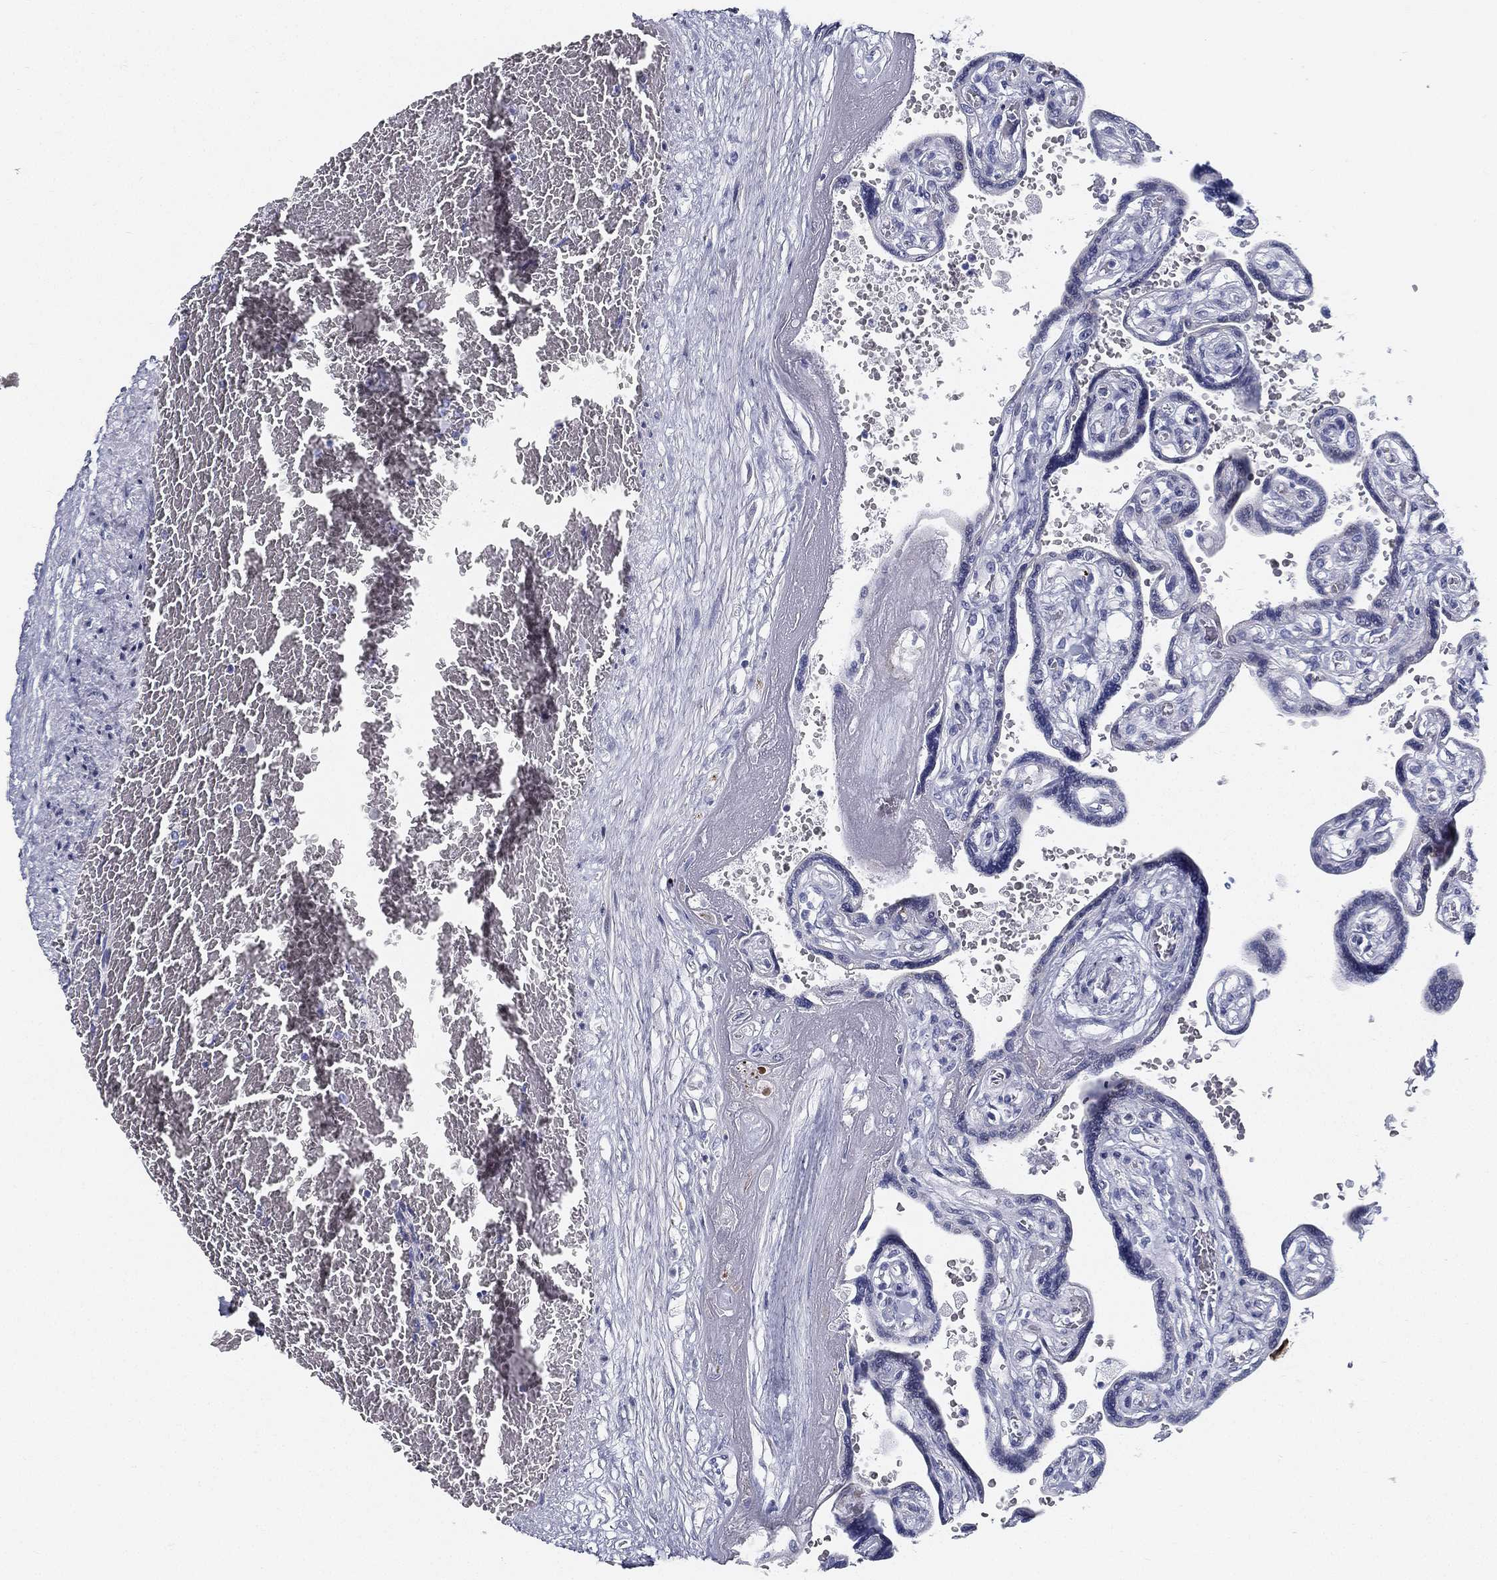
{"staining": {"intensity": "negative", "quantity": "none", "location": "none"}, "tissue": "placenta", "cell_type": "Decidual cells", "image_type": "normal", "snomed": [{"axis": "morphology", "description": "Normal tissue, NOS"}, {"axis": "topography", "description": "Placenta"}], "caption": "A high-resolution histopathology image shows IHC staining of benign placenta, which demonstrates no significant positivity in decidual cells.", "gene": "SPPL2C", "patient": {"sex": "female", "age": 32}}